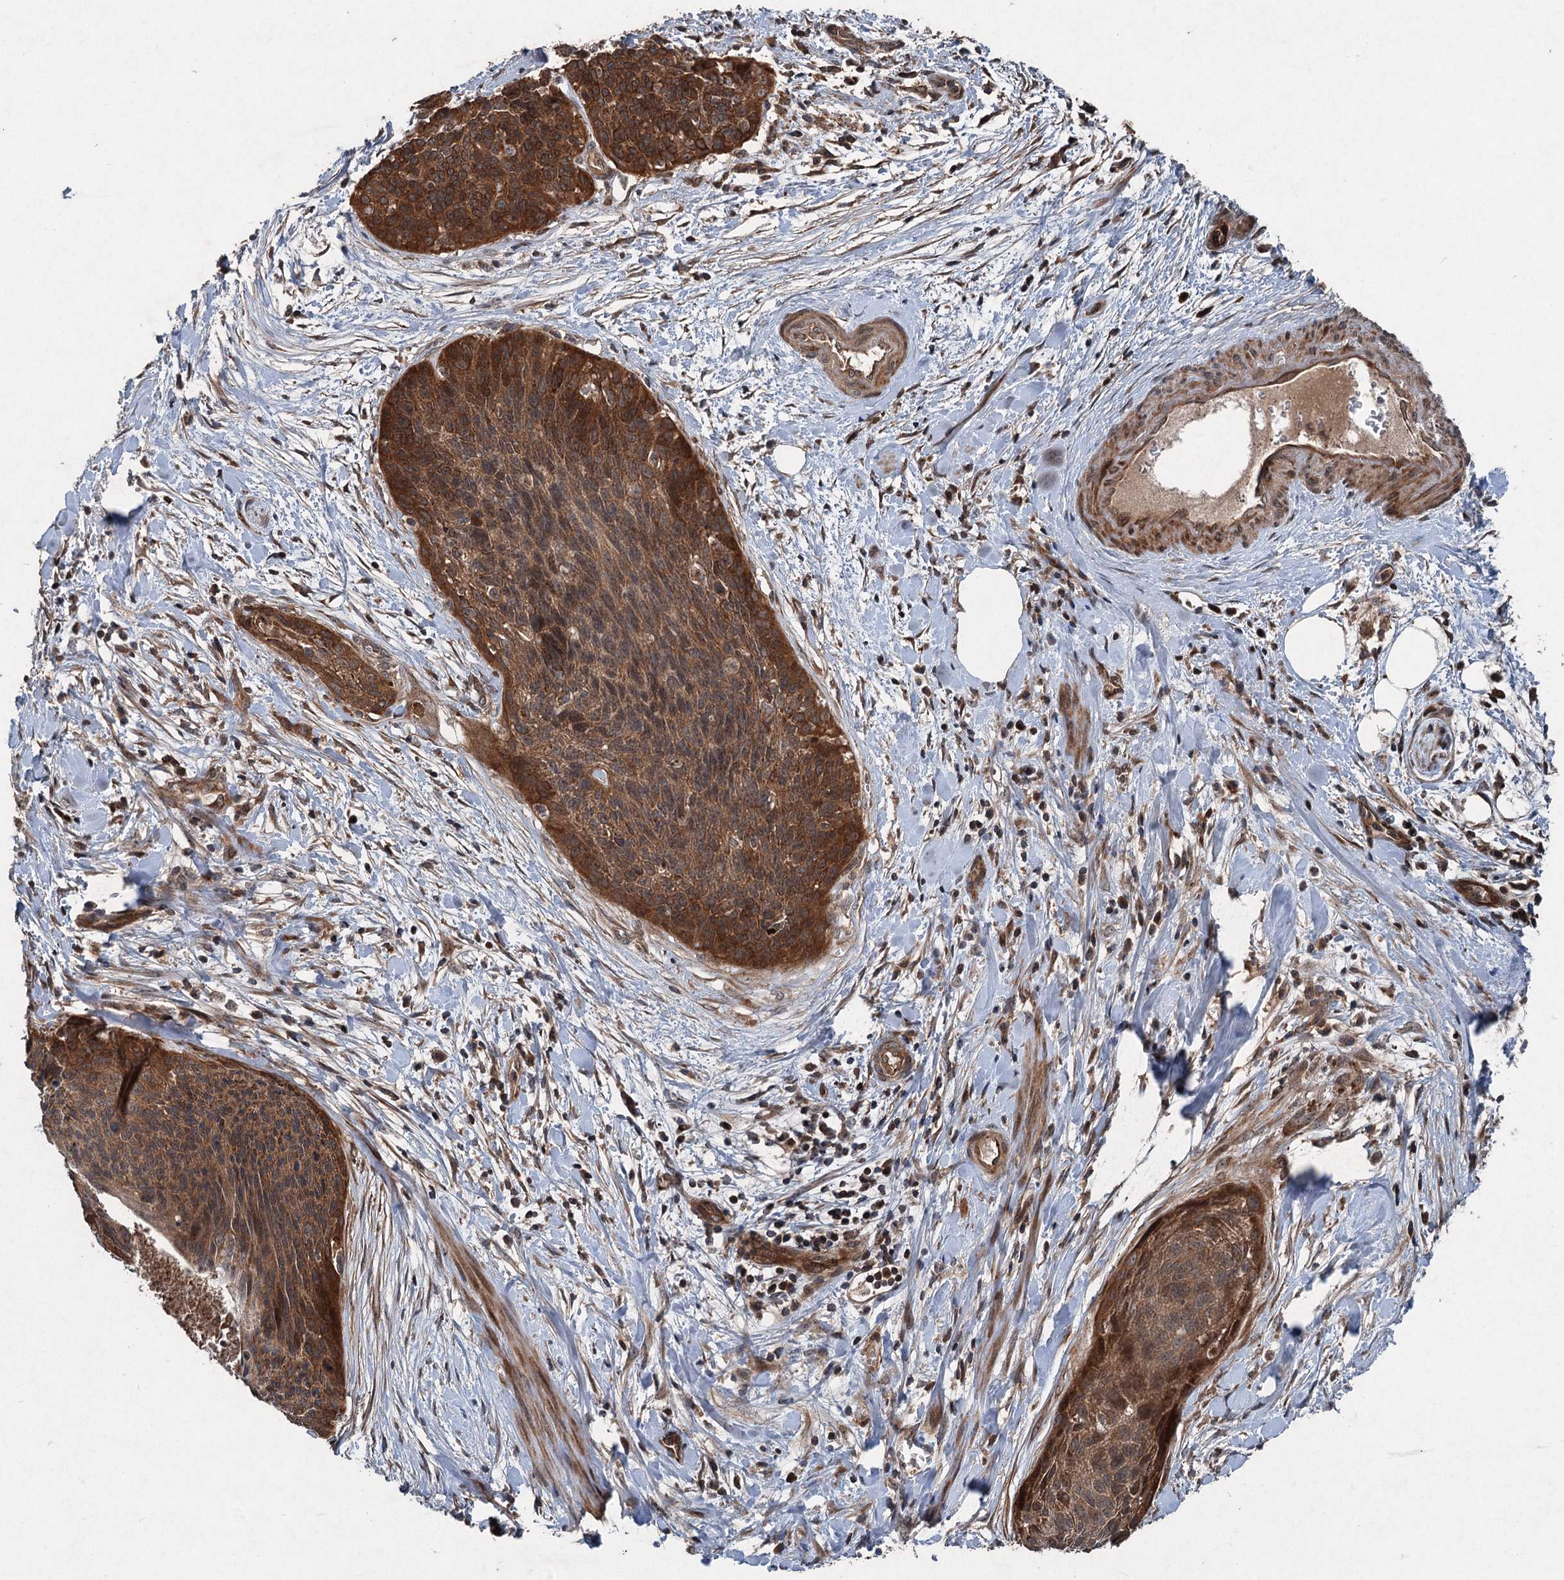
{"staining": {"intensity": "moderate", "quantity": ">75%", "location": "cytoplasmic/membranous"}, "tissue": "cervical cancer", "cell_type": "Tumor cells", "image_type": "cancer", "snomed": [{"axis": "morphology", "description": "Squamous cell carcinoma, NOS"}, {"axis": "topography", "description": "Cervix"}], "caption": "This photomicrograph reveals IHC staining of human squamous cell carcinoma (cervical), with medium moderate cytoplasmic/membranous expression in about >75% of tumor cells.", "gene": "ALAS1", "patient": {"sex": "female", "age": 55}}